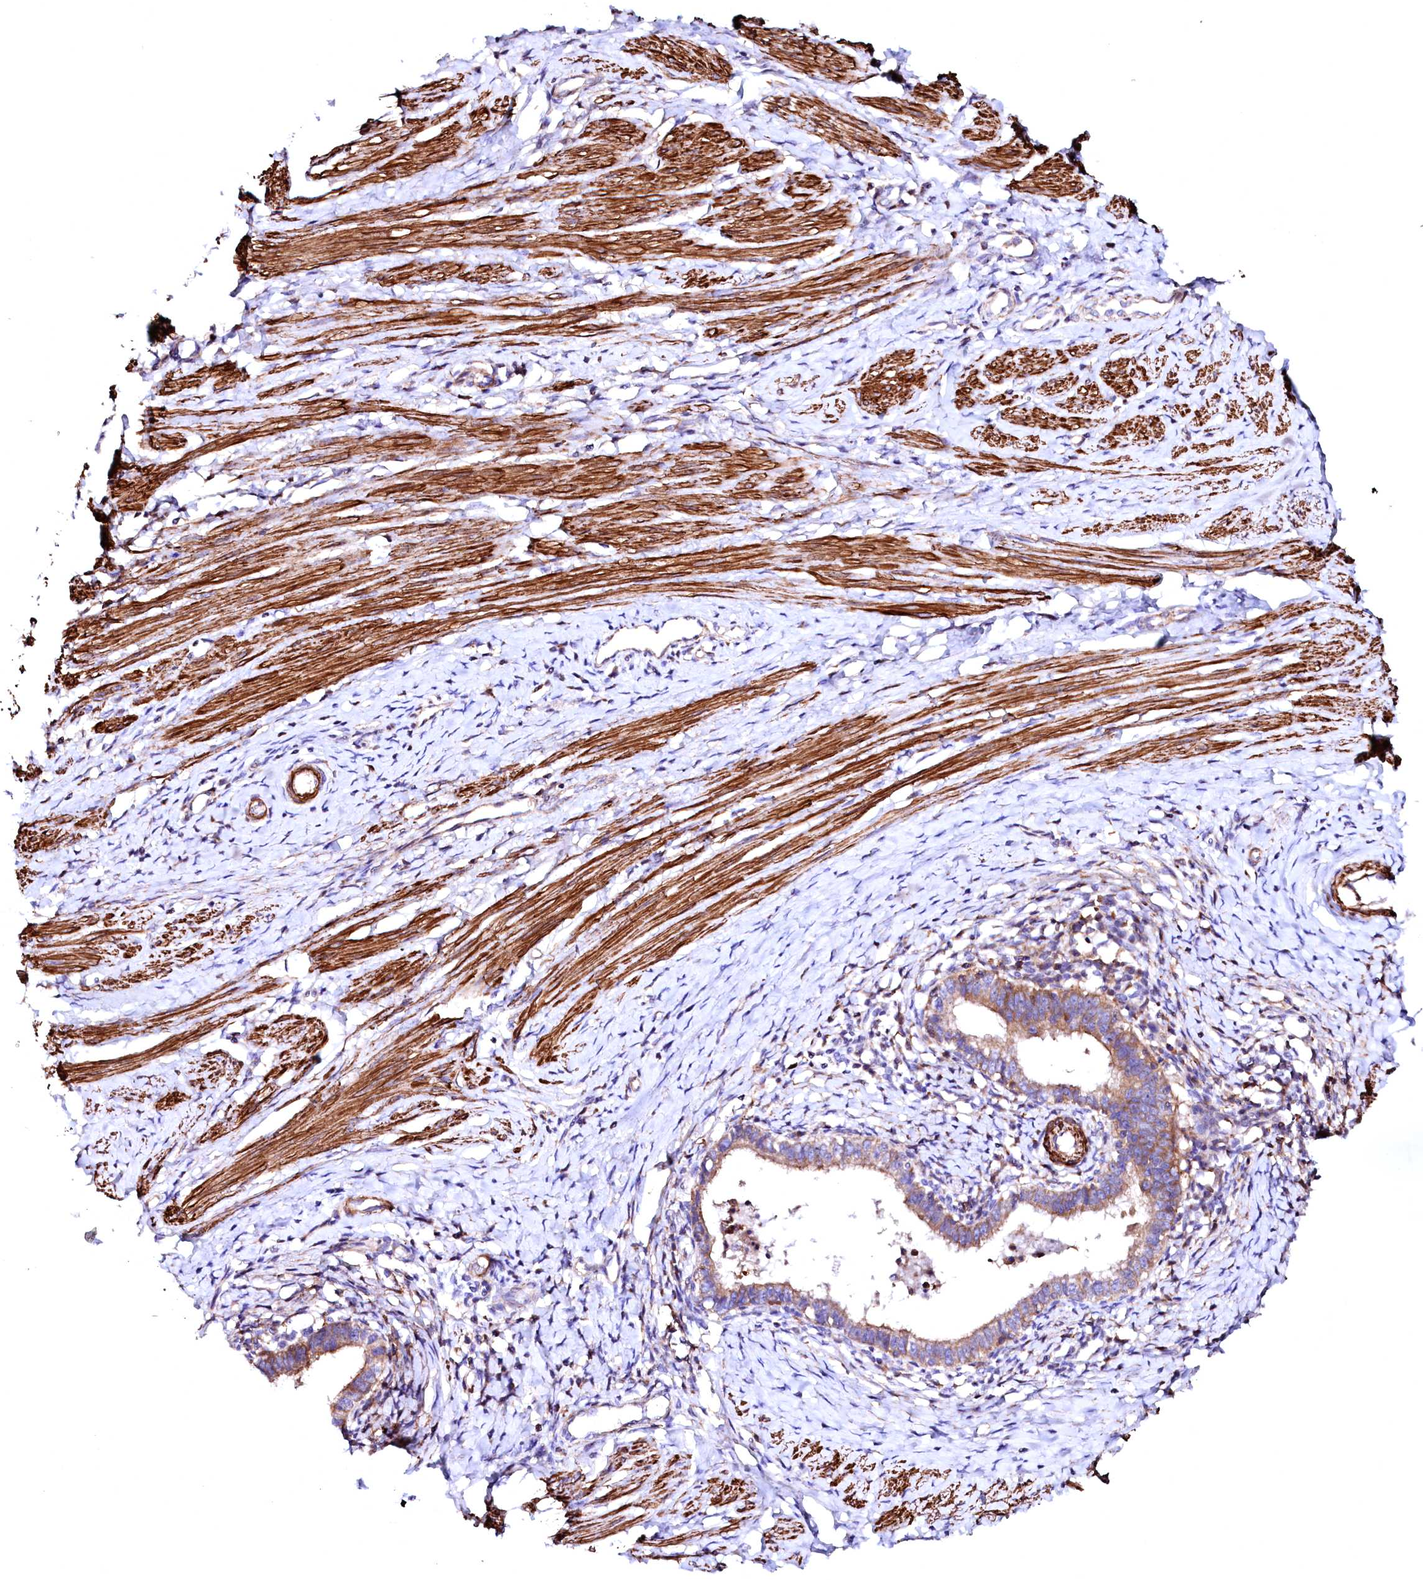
{"staining": {"intensity": "moderate", "quantity": ">75%", "location": "cytoplasmic/membranous"}, "tissue": "cervical cancer", "cell_type": "Tumor cells", "image_type": "cancer", "snomed": [{"axis": "morphology", "description": "Adenocarcinoma, NOS"}, {"axis": "topography", "description": "Cervix"}], "caption": "Cervical cancer stained with DAB IHC demonstrates medium levels of moderate cytoplasmic/membranous positivity in approximately >75% of tumor cells.", "gene": "GPR176", "patient": {"sex": "female", "age": 36}}